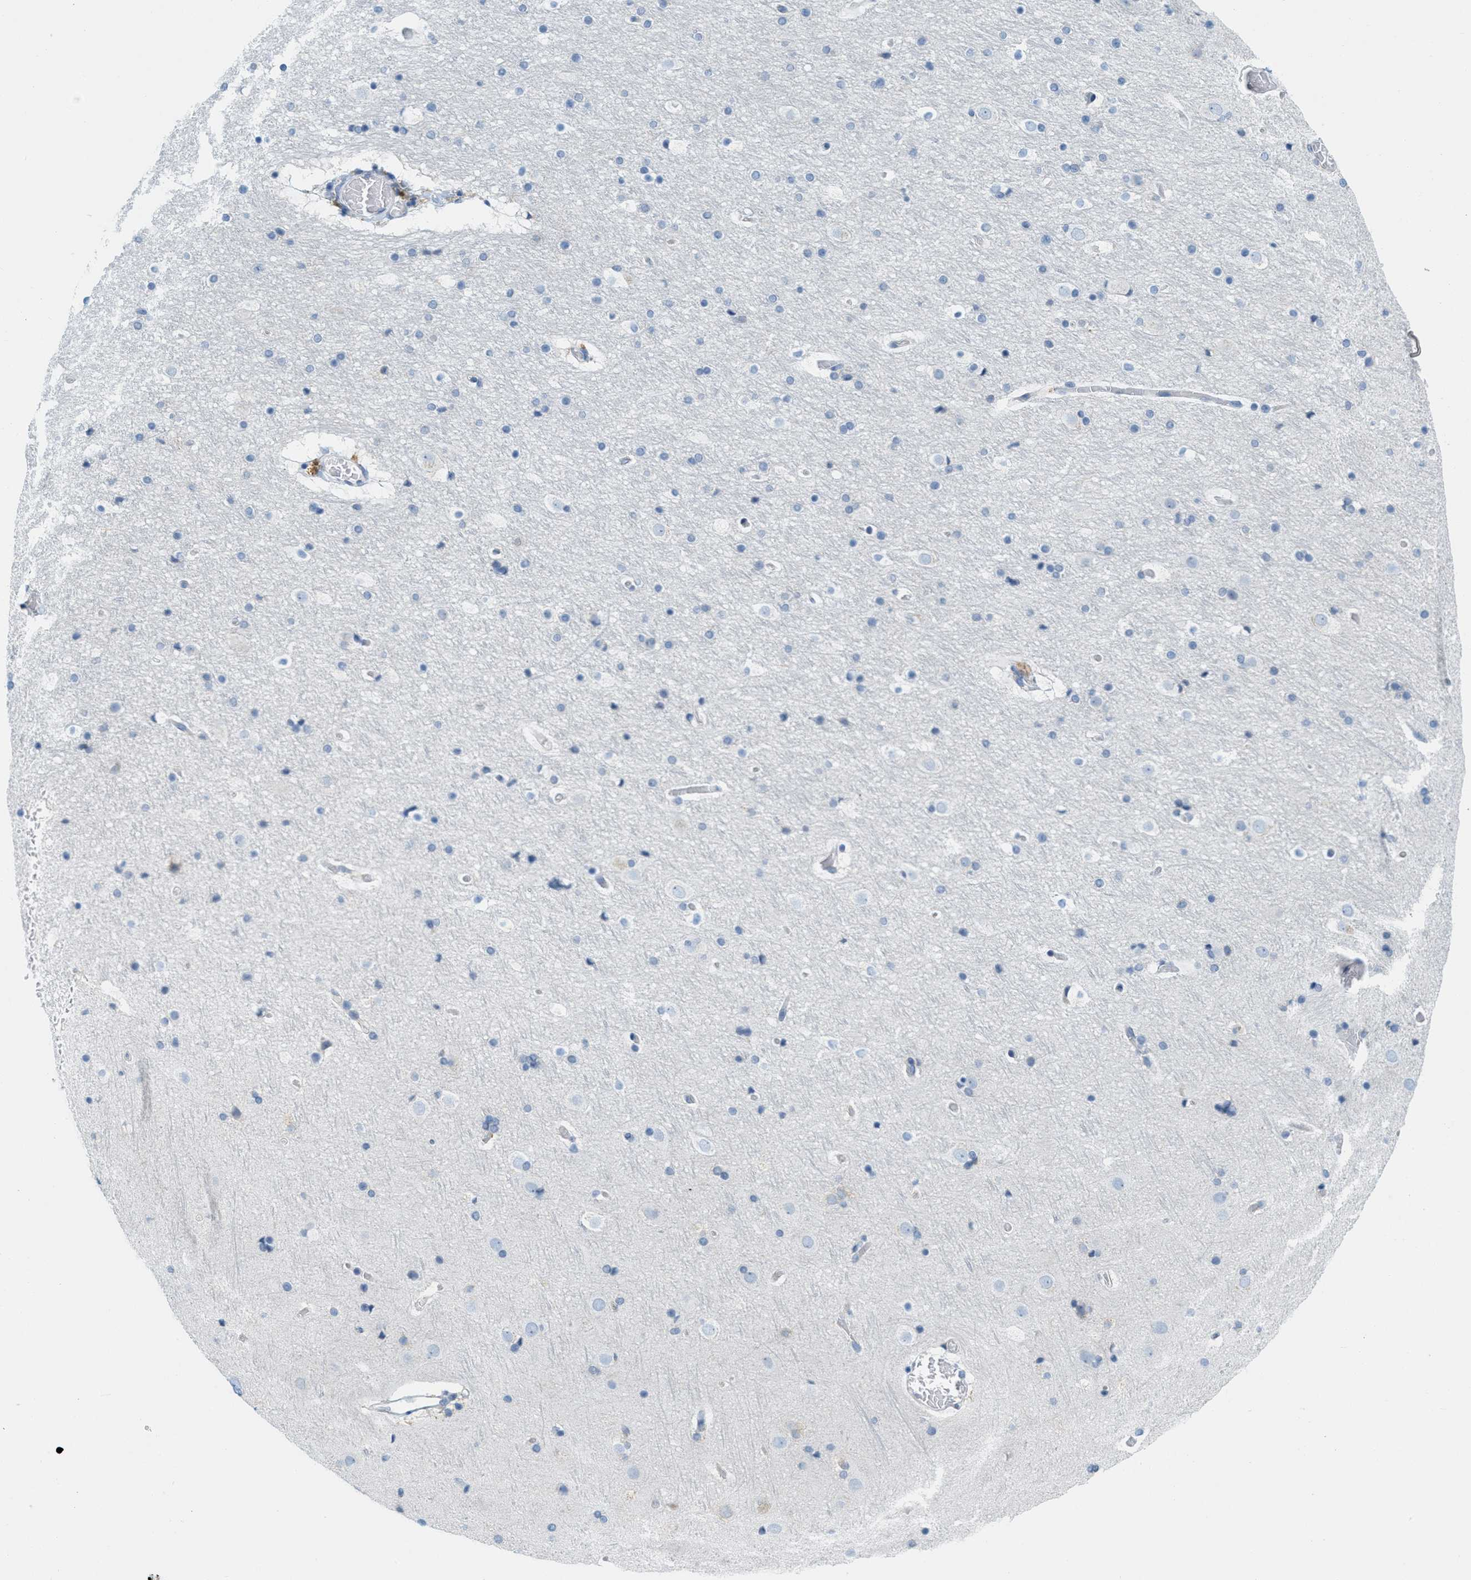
{"staining": {"intensity": "negative", "quantity": "none", "location": "none"}, "tissue": "cerebral cortex", "cell_type": "Endothelial cells", "image_type": "normal", "snomed": [{"axis": "morphology", "description": "Normal tissue, NOS"}, {"axis": "topography", "description": "Cerebral cortex"}], "caption": "A micrograph of human cerebral cortex is negative for staining in endothelial cells. (Stains: DAB (3,3'-diaminobenzidine) IHC with hematoxylin counter stain, Microscopy: brightfield microscopy at high magnification).", "gene": "TEX264", "patient": {"sex": "male", "age": 57}}